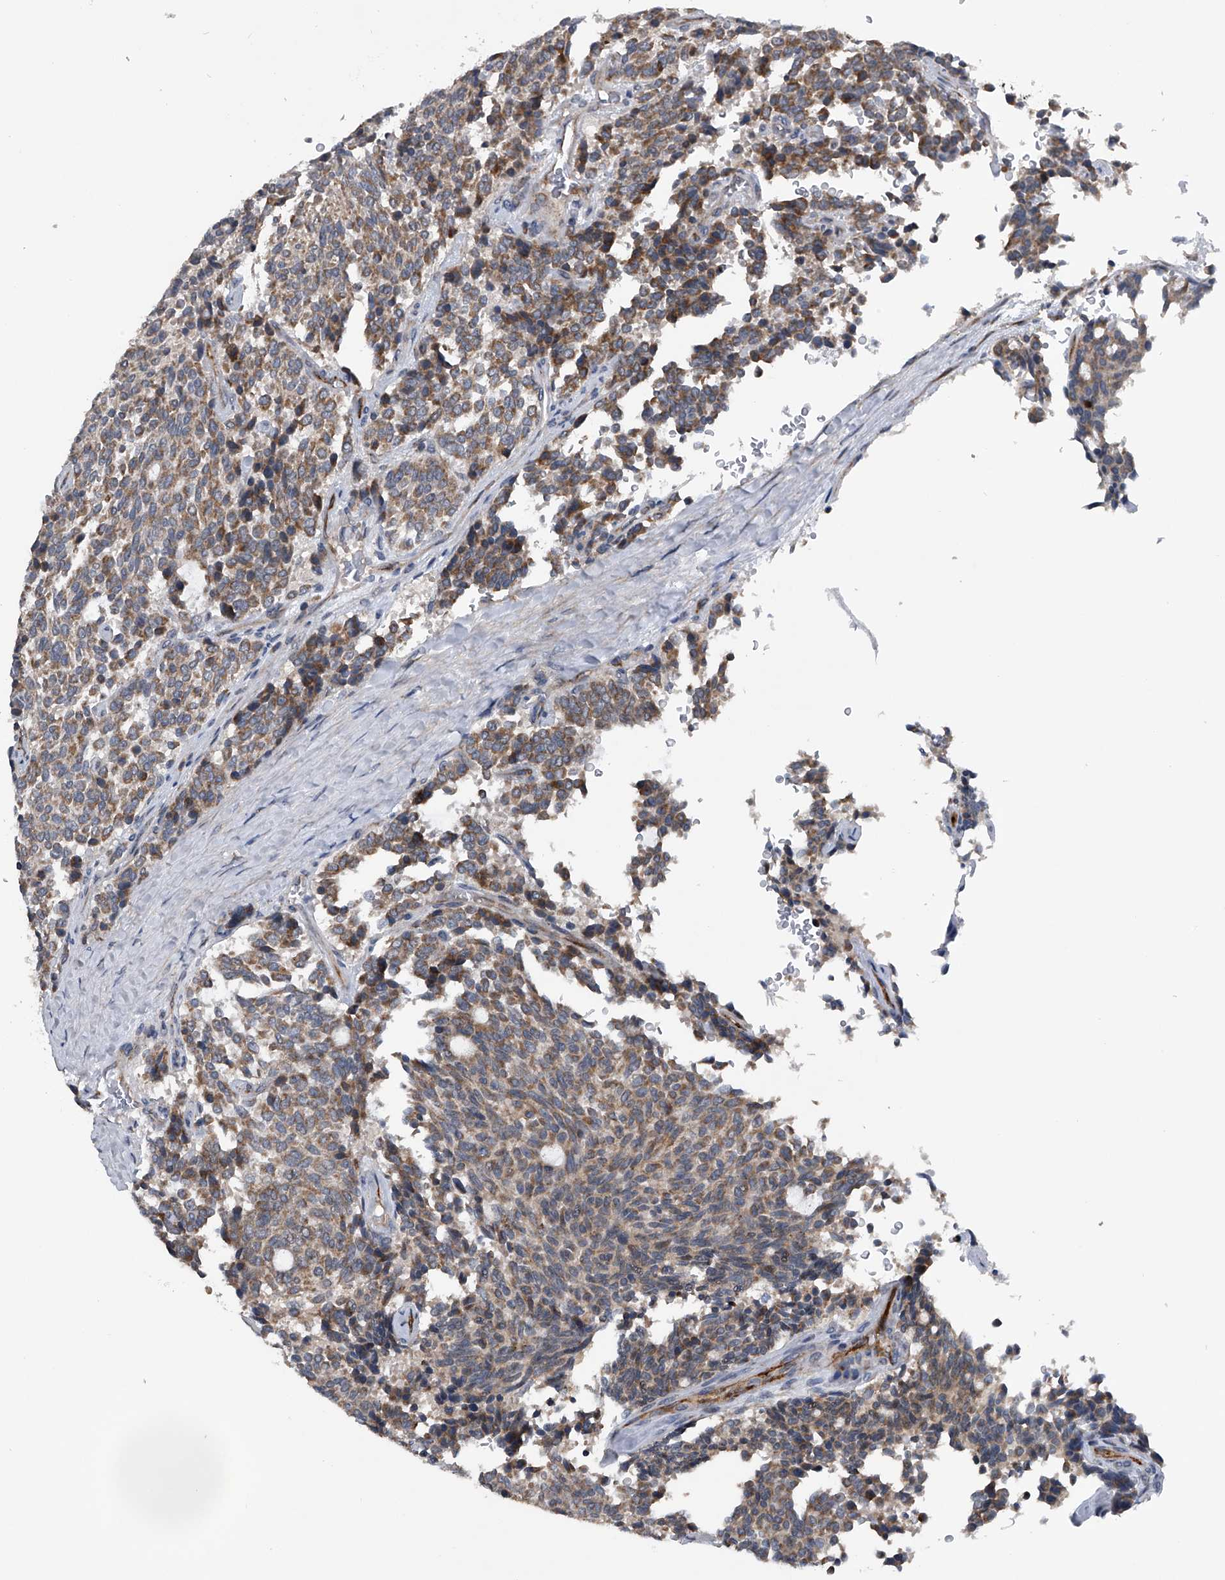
{"staining": {"intensity": "moderate", "quantity": "25%-75%", "location": "cytoplasmic/membranous"}, "tissue": "carcinoid", "cell_type": "Tumor cells", "image_type": "cancer", "snomed": [{"axis": "morphology", "description": "Carcinoid, malignant, NOS"}, {"axis": "topography", "description": "Pancreas"}], "caption": "This is a micrograph of IHC staining of malignant carcinoid, which shows moderate staining in the cytoplasmic/membranous of tumor cells.", "gene": "LYRM4", "patient": {"sex": "female", "age": 54}}